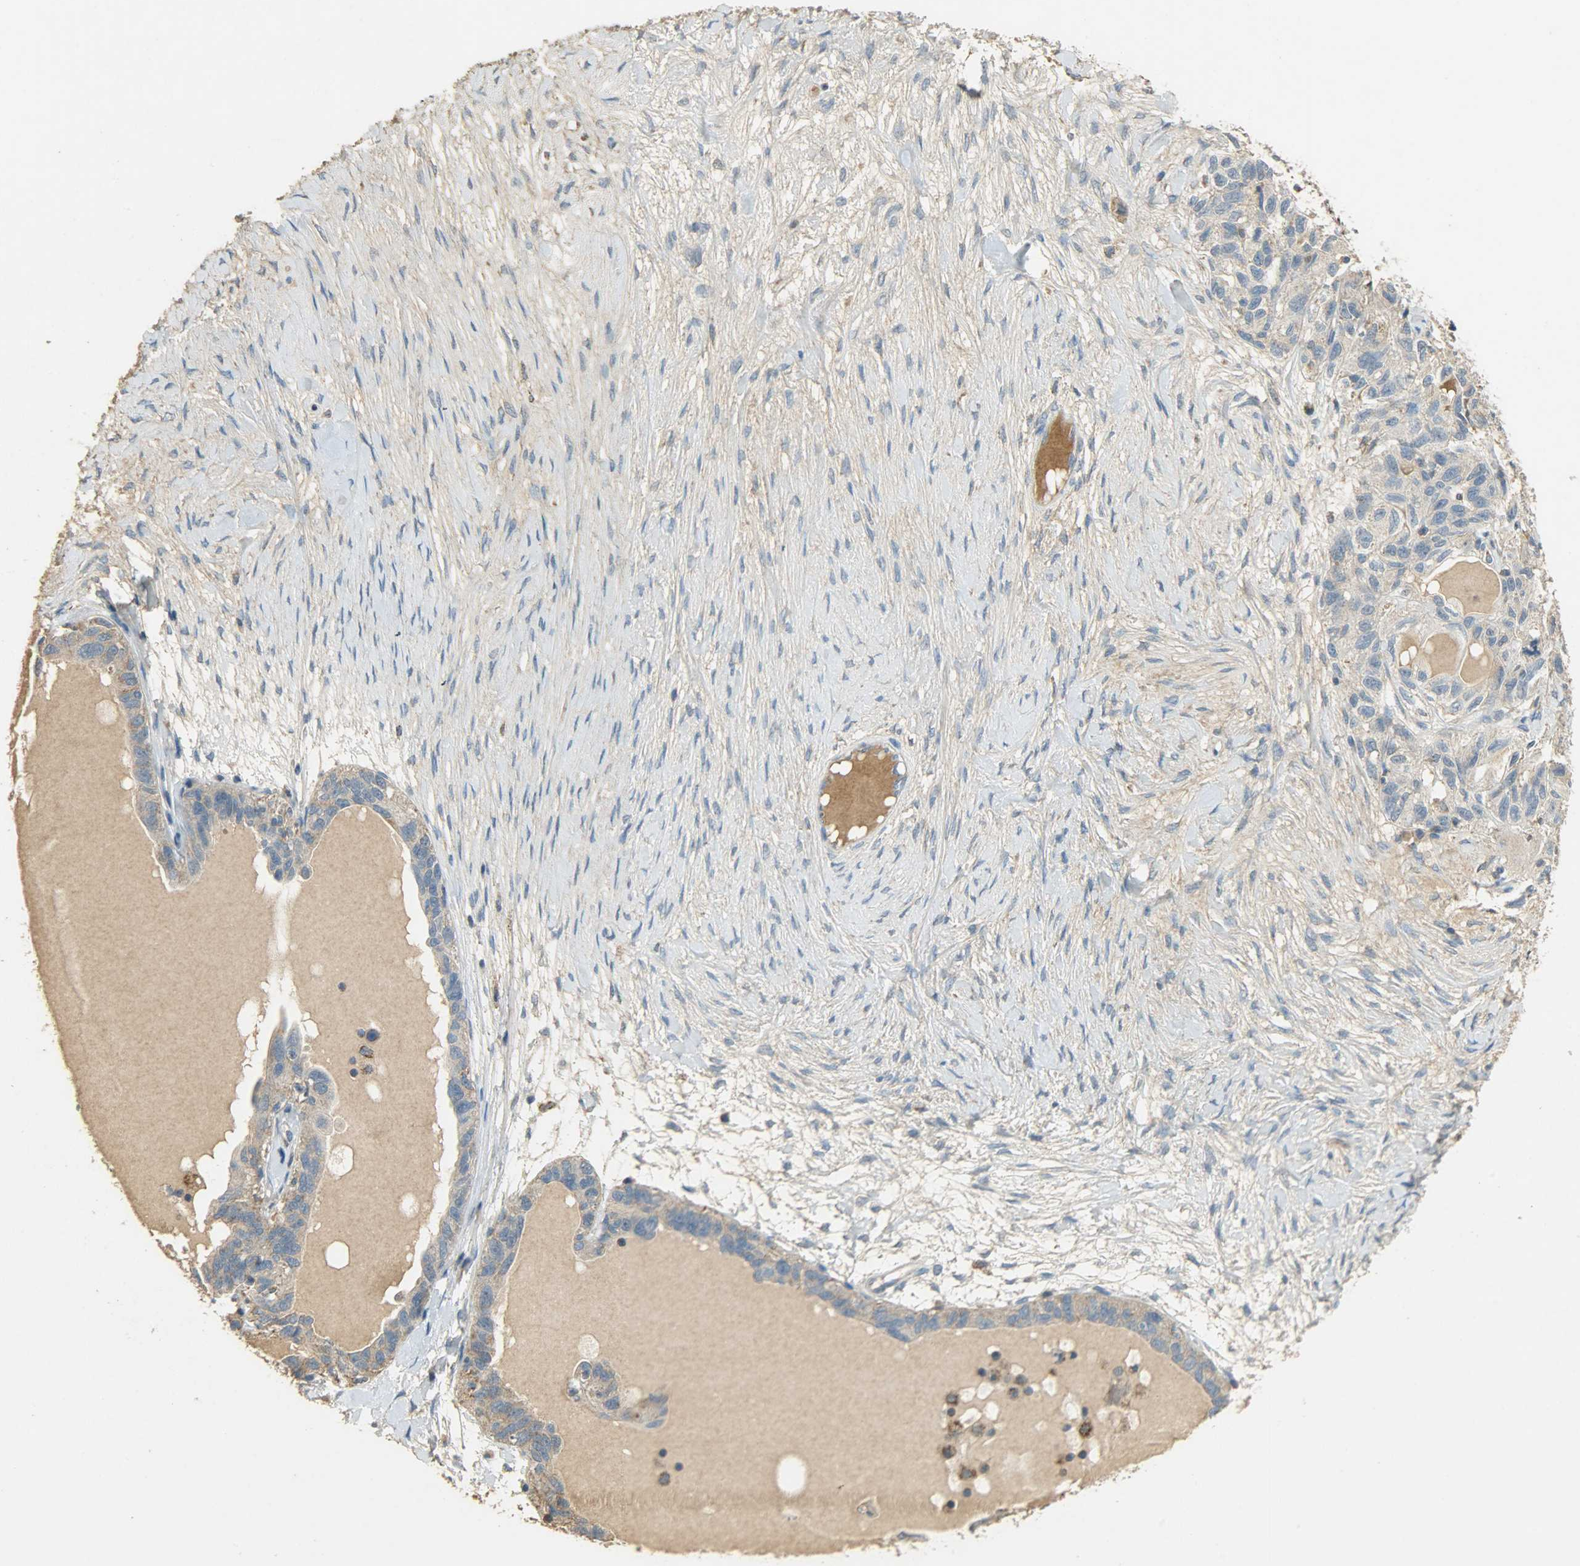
{"staining": {"intensity": "moderate", "quantity": ">75%", "location": "cytoplasmic/membranous"}, "tissue": "ovarian cancer", "cell_type": "Tumor cells", "image_type": "cancer", "snomed": [{"axis": "morphology", "description": "Cystadenocarcinoma, serous, NOS"}, {"axis": "topography", "description": "Ovary"}], "caption": "About >75% of tumor cells in ovarian cancer (serous cystadenocarcinoma) show moderate cytoplasmic/membranous protein staining as visualized by brown immunohistochemical staining.", "gene": "HDHD5", "patient": {"sex": "female", "age": 82}}